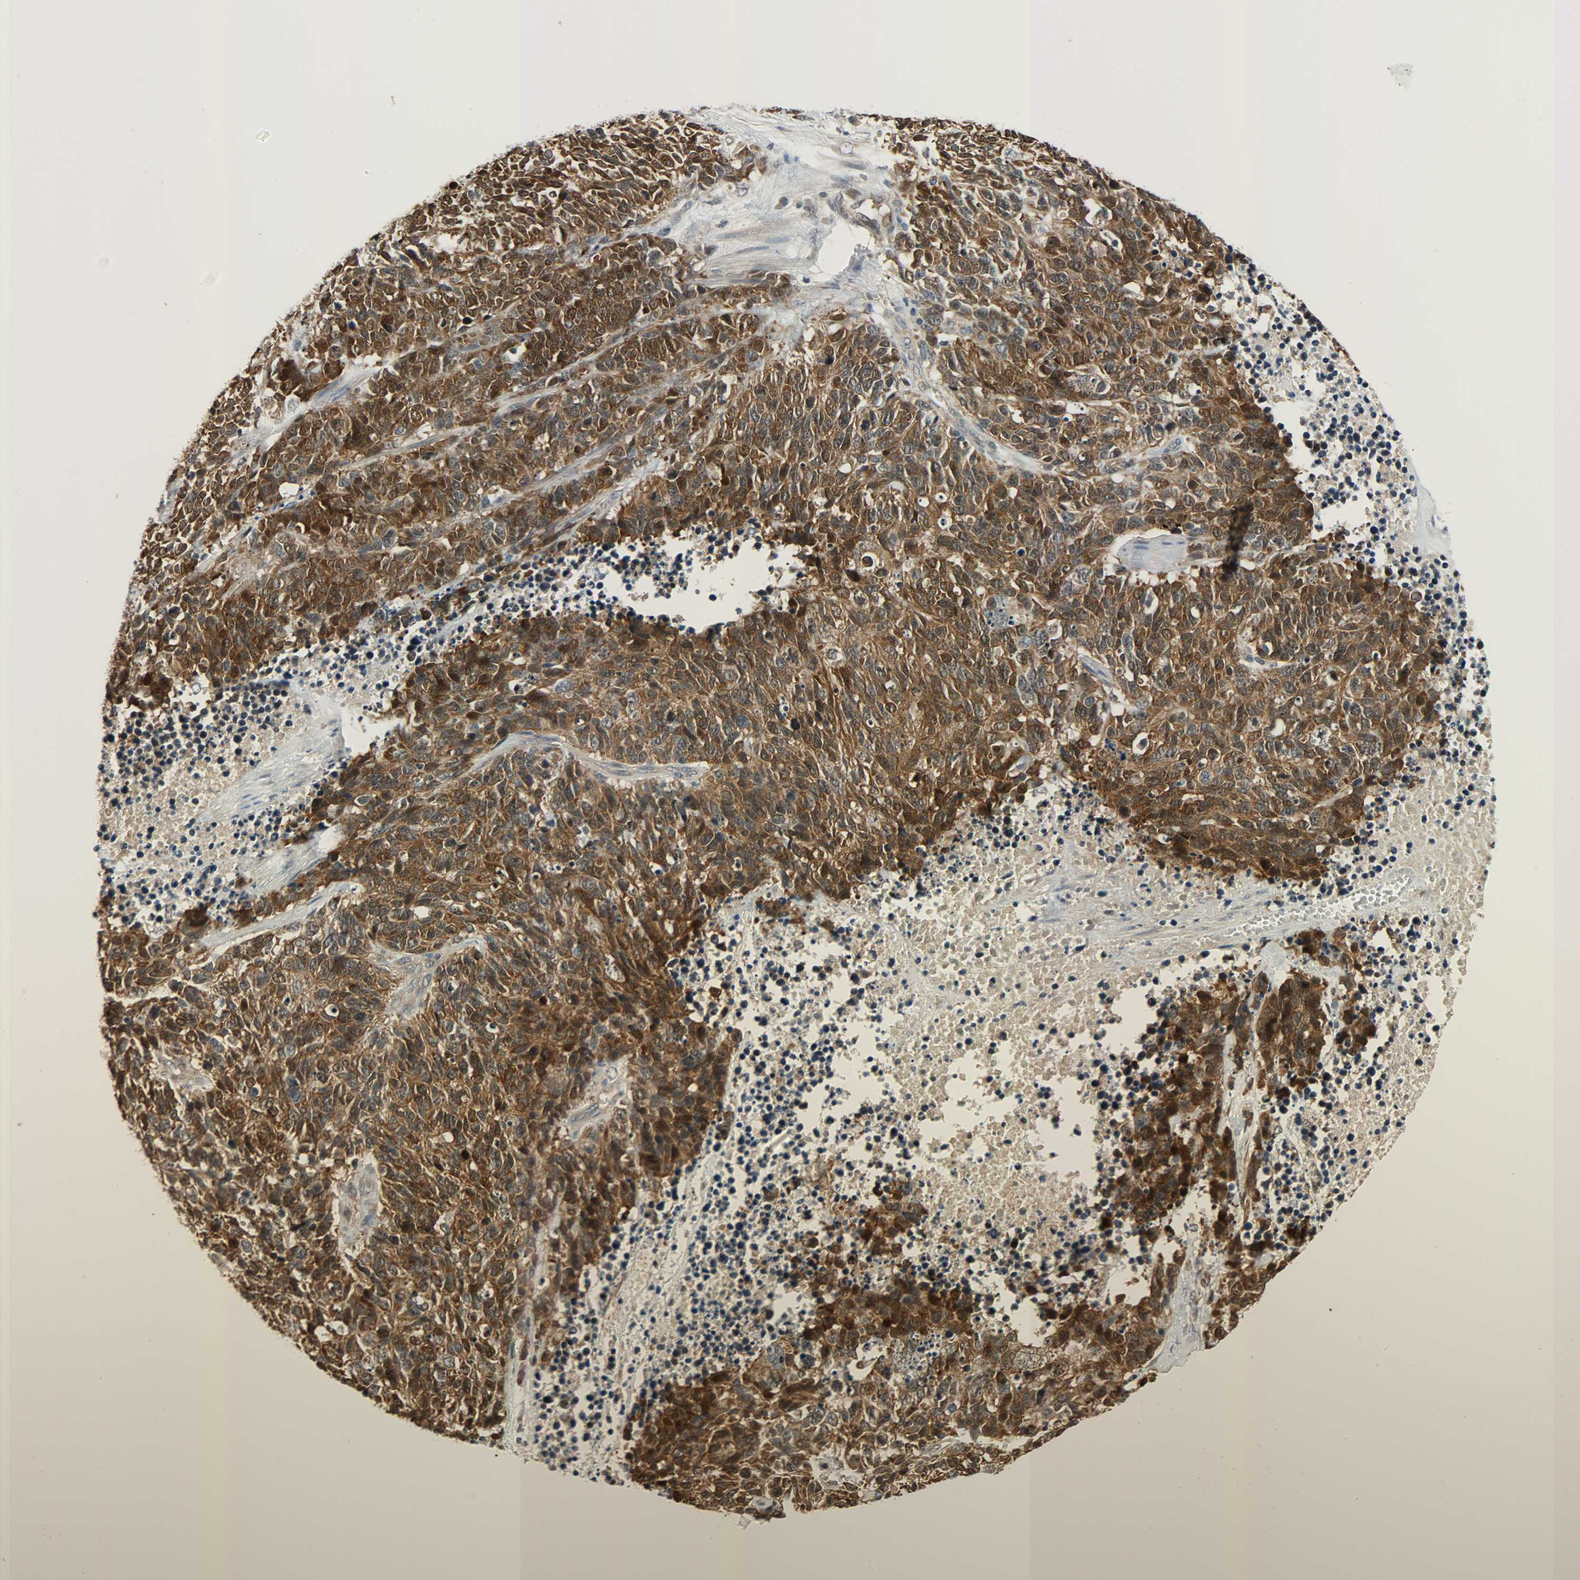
{"staining": {"intensity": "strong", "quantity": ">75%", "location": "cytoplasmic/membranous"}, "tissue": "lung cancer", "cell_type": "Tumor cells", "image_type": "cancer", "snomed": [{"axis": "morphology", "description": "Neoplasm, malignant, NOS"}, {"axis": "topography", "description": "Lung"}], "caption": "Protein staining of neoplasm (malignant) (lung) tissue exhibits strong cytoplasmic/membranous staining in approximately >75% of tumor cells.", "gene": "EIF4EBP1", "patient": {"sex": "female", "age": 58}}